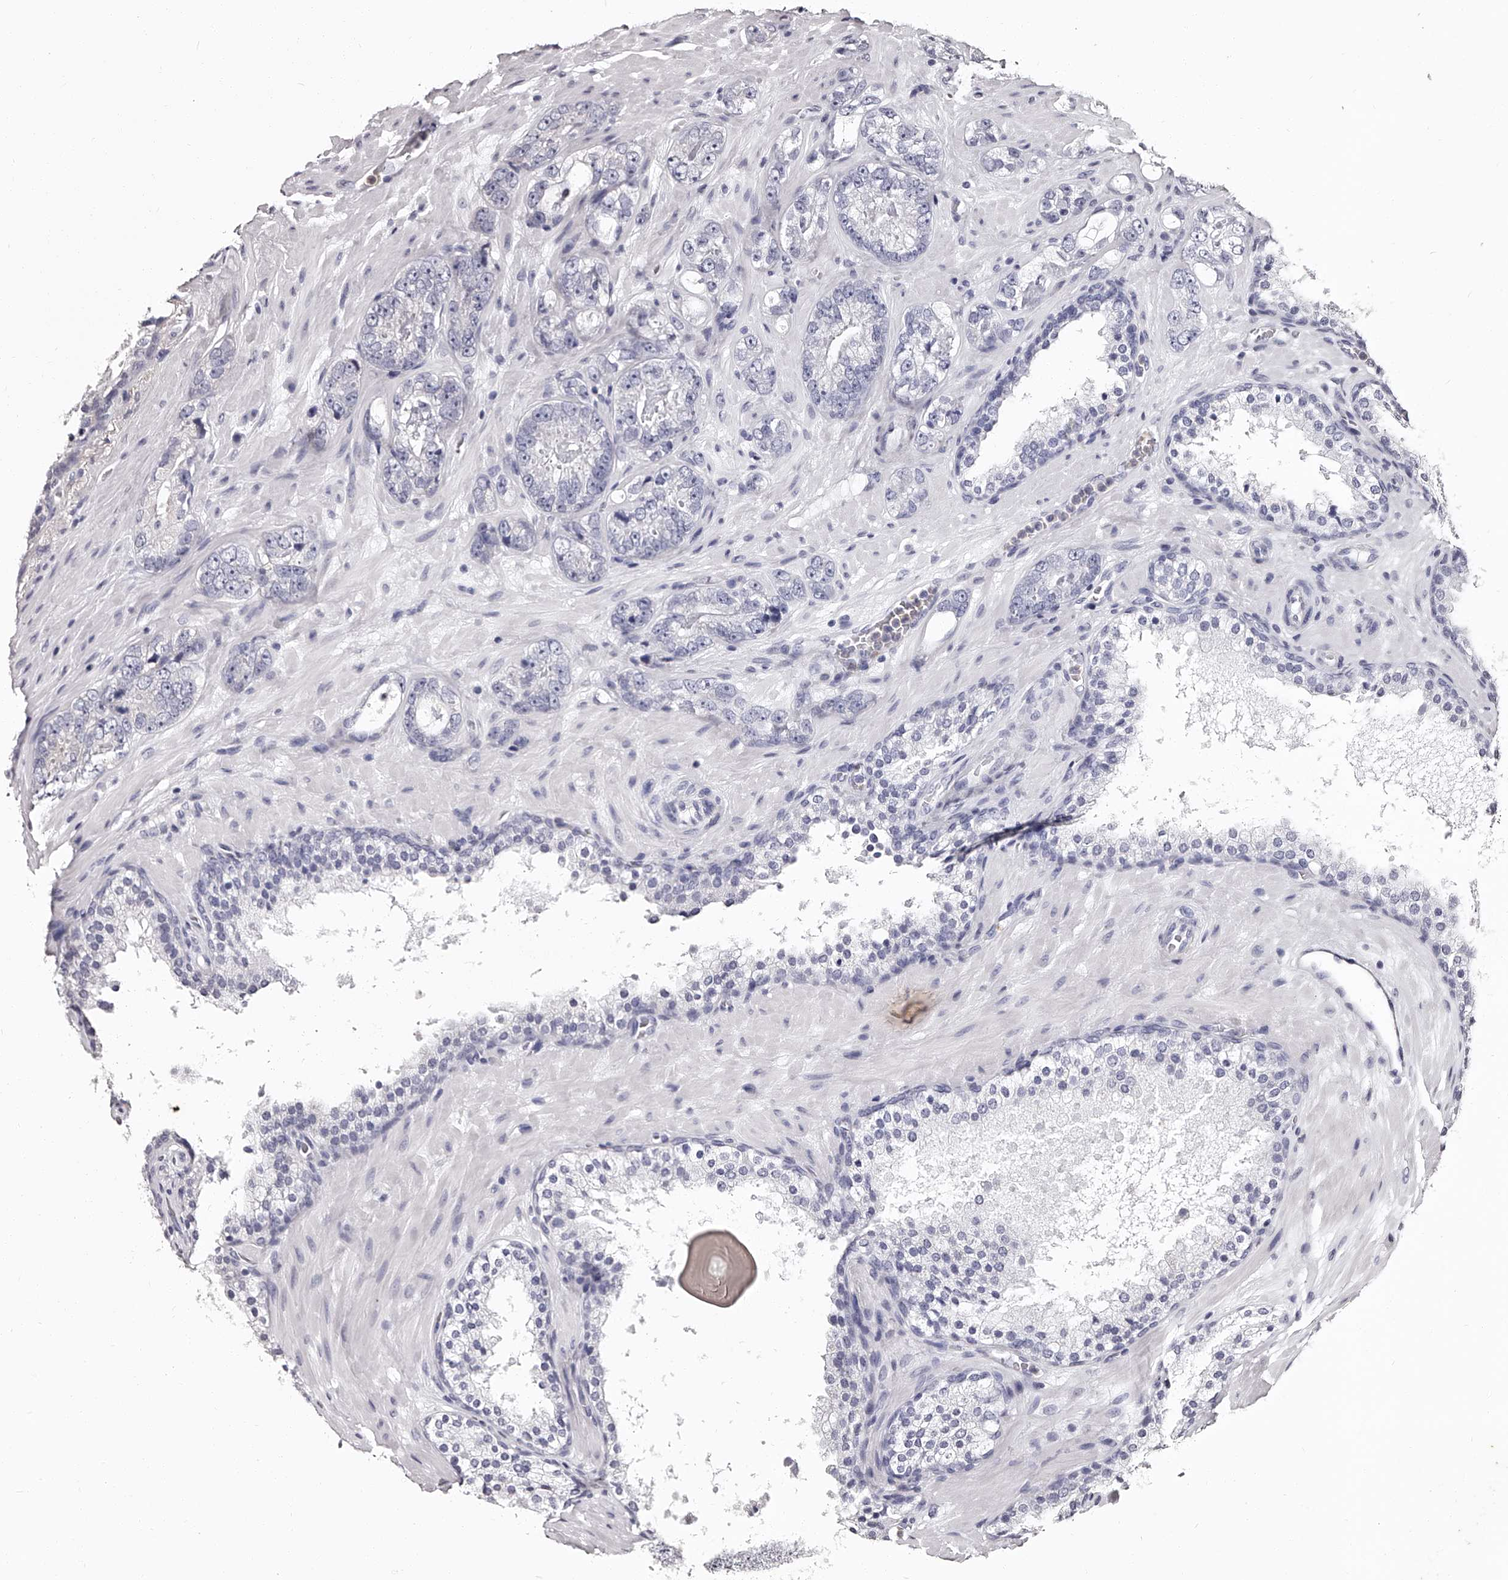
{"staining": {"intensity": "negative", "quantity": "none", "location": "none"}, "tissue": "prostate cancer", "cell_type": "Tumor cells", "image_type": "cancer", "snomed": [{"axis": "morphology", "description": "Adenocarcinoma, High grade"}, {"axis": "topography", "description": "Prostate"}], "caption": "A photomicrograph of human prostate adenocarcinoma (high-grade) is negative for staining in tumor cells.", "gene": "RSC1A1", "patient": {"sex": "male", "age": 56}}